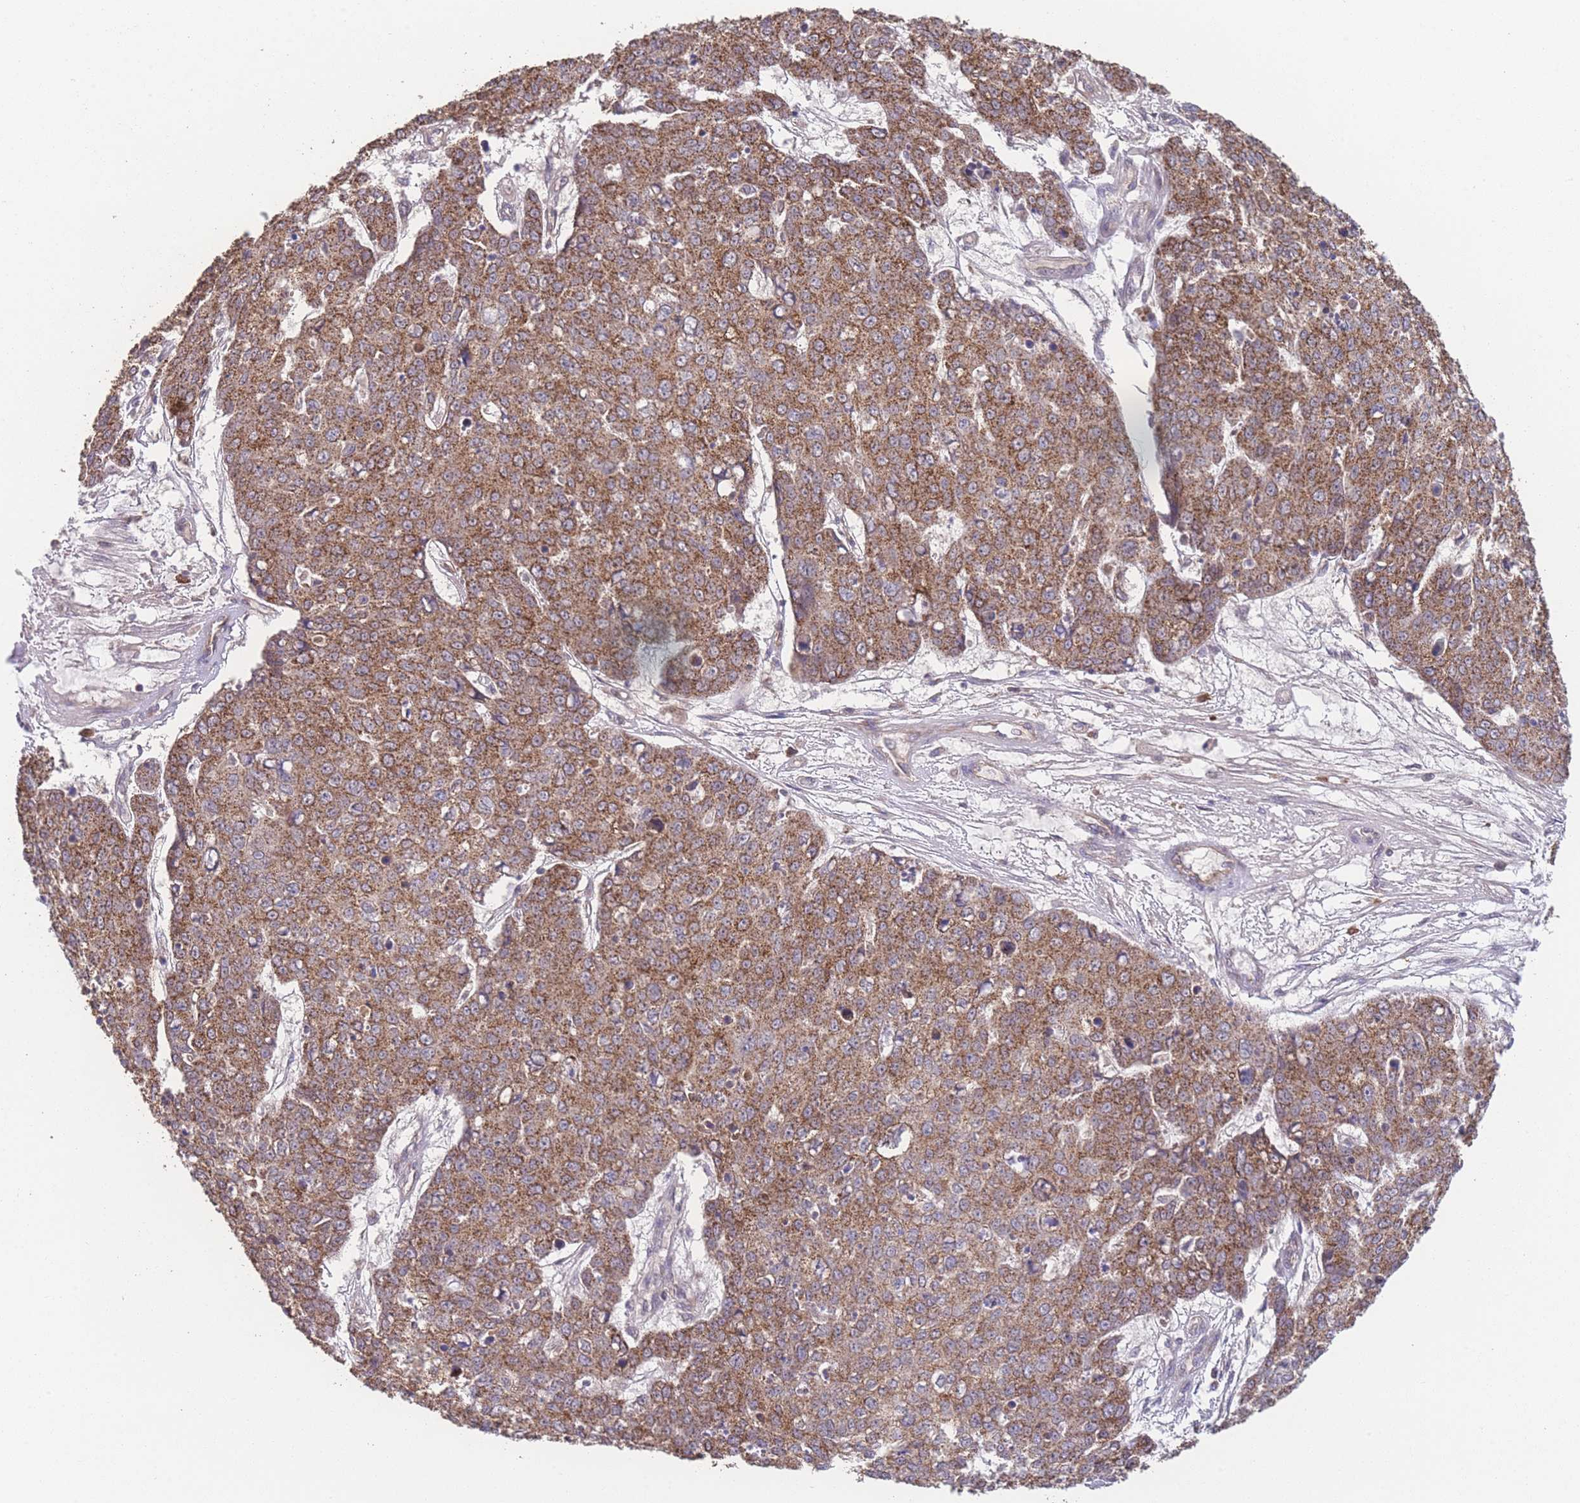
{"staining": {"intensity": "moderate", "quantity": ">75%", "location": "cytoplasmic/membranous"}, "tissue": "skin cancer", "cell_type": "Tumor cells", "image_type": "cancer", "snomed": [{"axis": "morphology", "description": "Normal tissue, NOS"}, {"axis": "morphology", "description": "Squamous cell carcinoma, NOS"}, {"axis": "topography", "description": "Skin"}], "caption": "Protein expression analysis of human skin cancer reveals moderate cytoplasmic/membranous expression in about >75% of tumor cells.", "gene": "PXMP4", "patient": {"sex": "male", "age": 72}}